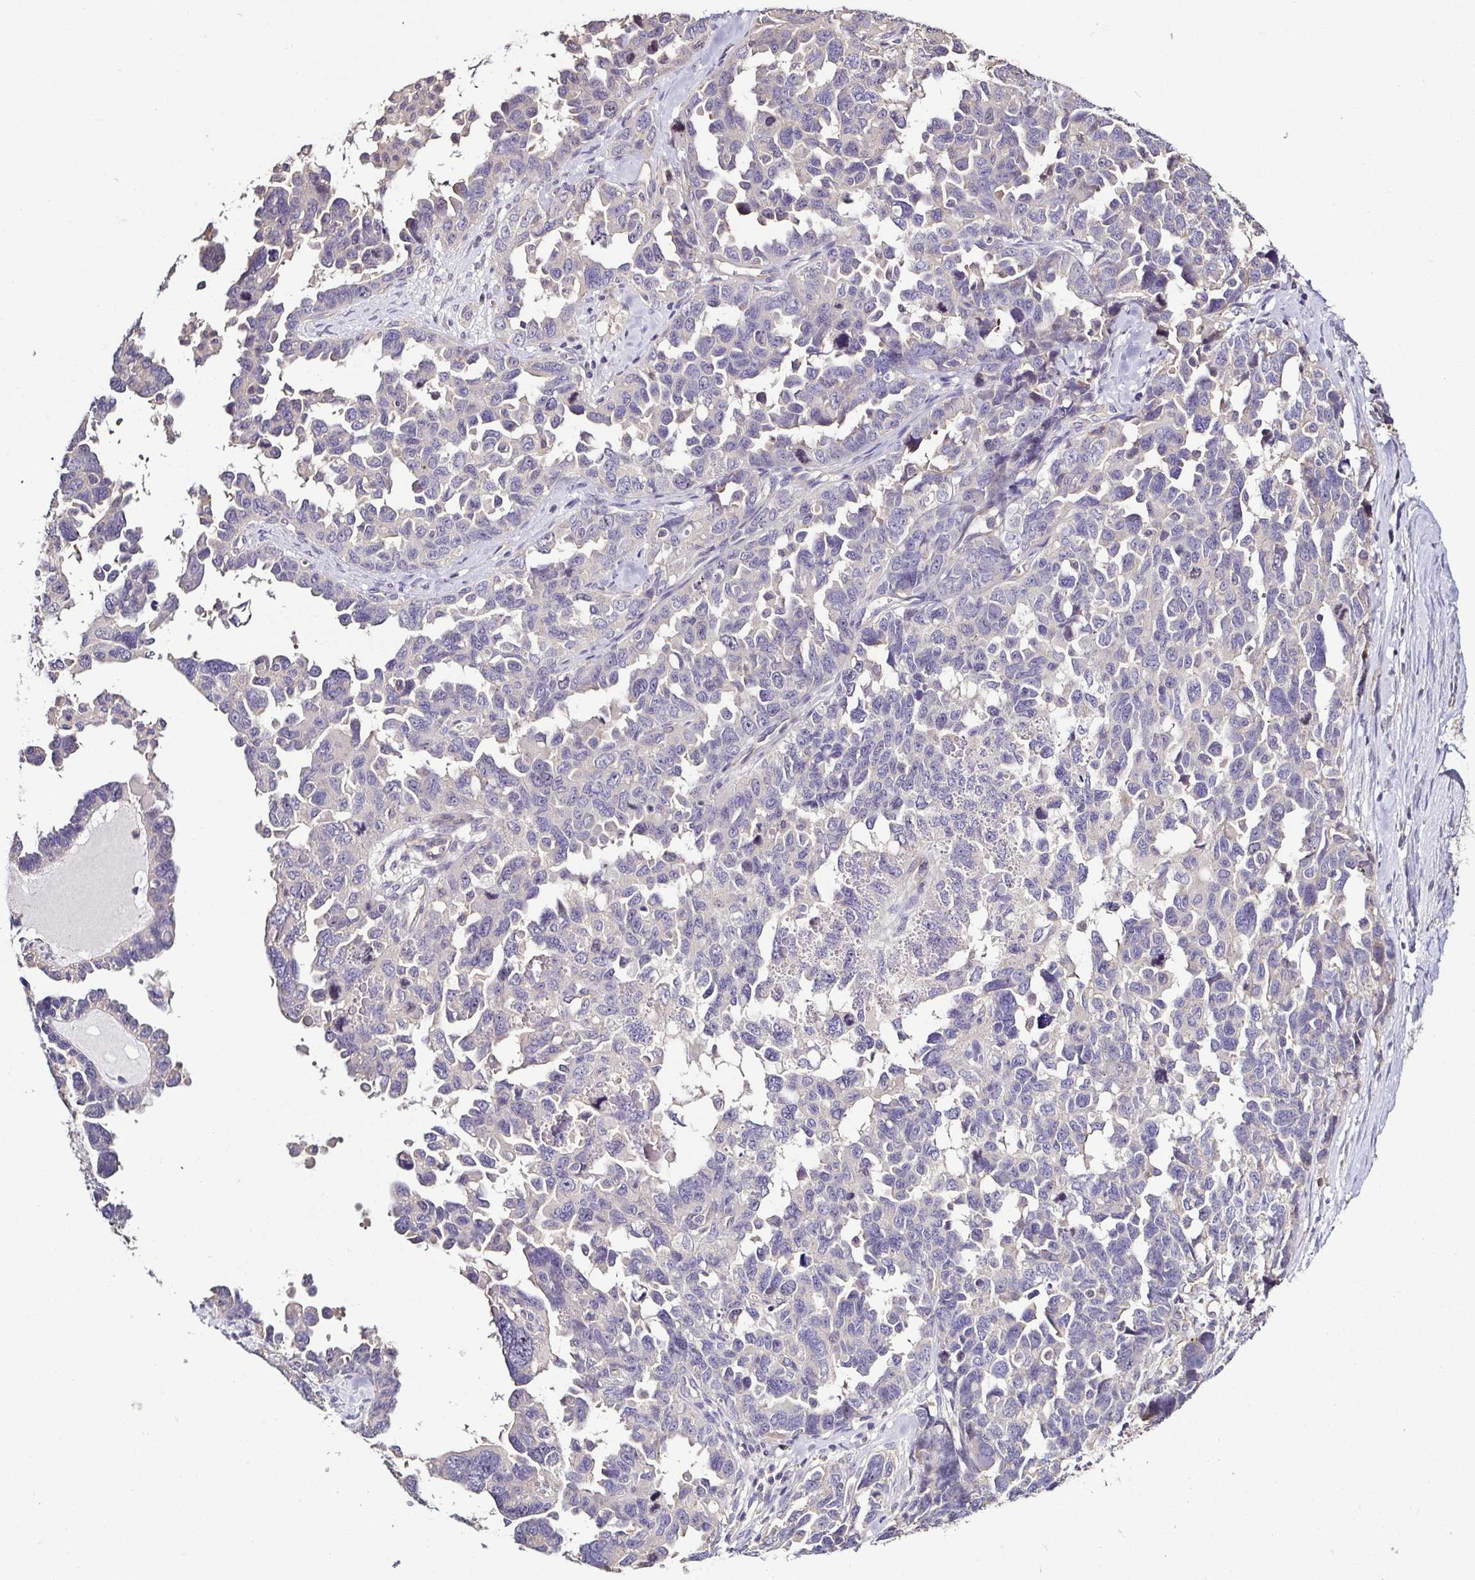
{"staining": {"intensity": "negative", "quantity": "none", "location": "none"}, "tissue": "ovarian cancer", "cell_type": "Tumor cells", "image_type": "cancer", "snomed": [{"axis": "morphology", "description": "Cystadenocarcinoma, serous, NOS"}, {"axis": "topography", "description": "Ovary"}], "caption": "High power microscopy photomicrograph of an IHC image of ovarian serous cystadenocarcinoma, revealing no significant positivity in tumor cells.", "gene": "LMOD2", "patient": {"sex": "female", "age": 69}}